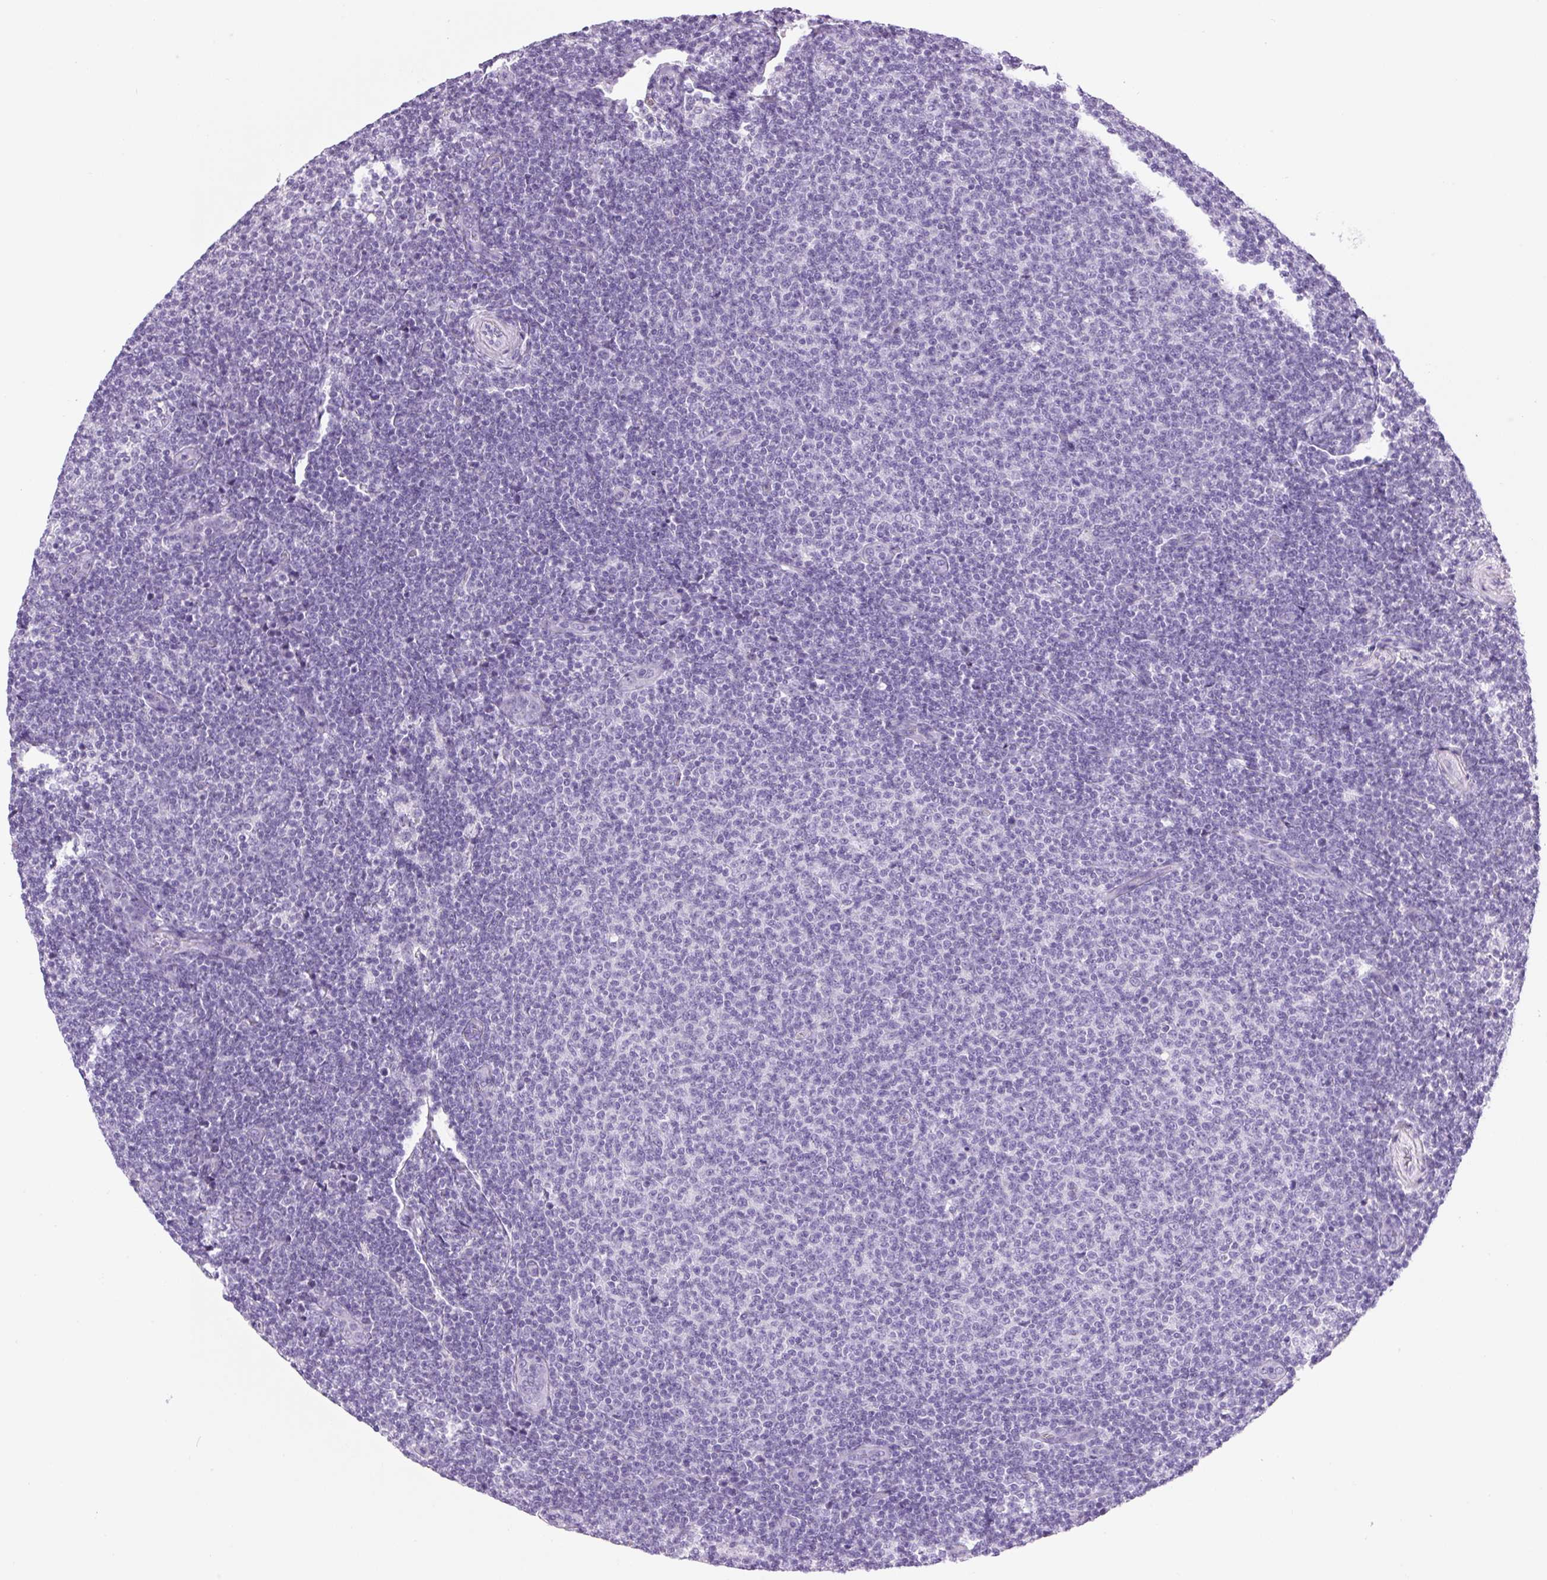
{"staining": {"intensity": "negative", "quantity": "none", "location": "none"}, "tissue": "lymphoma", "cell_type": "Tumor cells", "image_type": "cancer", "snomed": [{"axis": "morphology", "description": "Malignant lymphoma, non-Hodgkin's type, Low grade"}, {"axis": "topography", "description": "Lymph node"}], "caption": "The micrograph reveals no significant staining in tumor cells of lymphoma.", "gene": "PRRT1", "patient": {"sex": "male", "age": 66}}